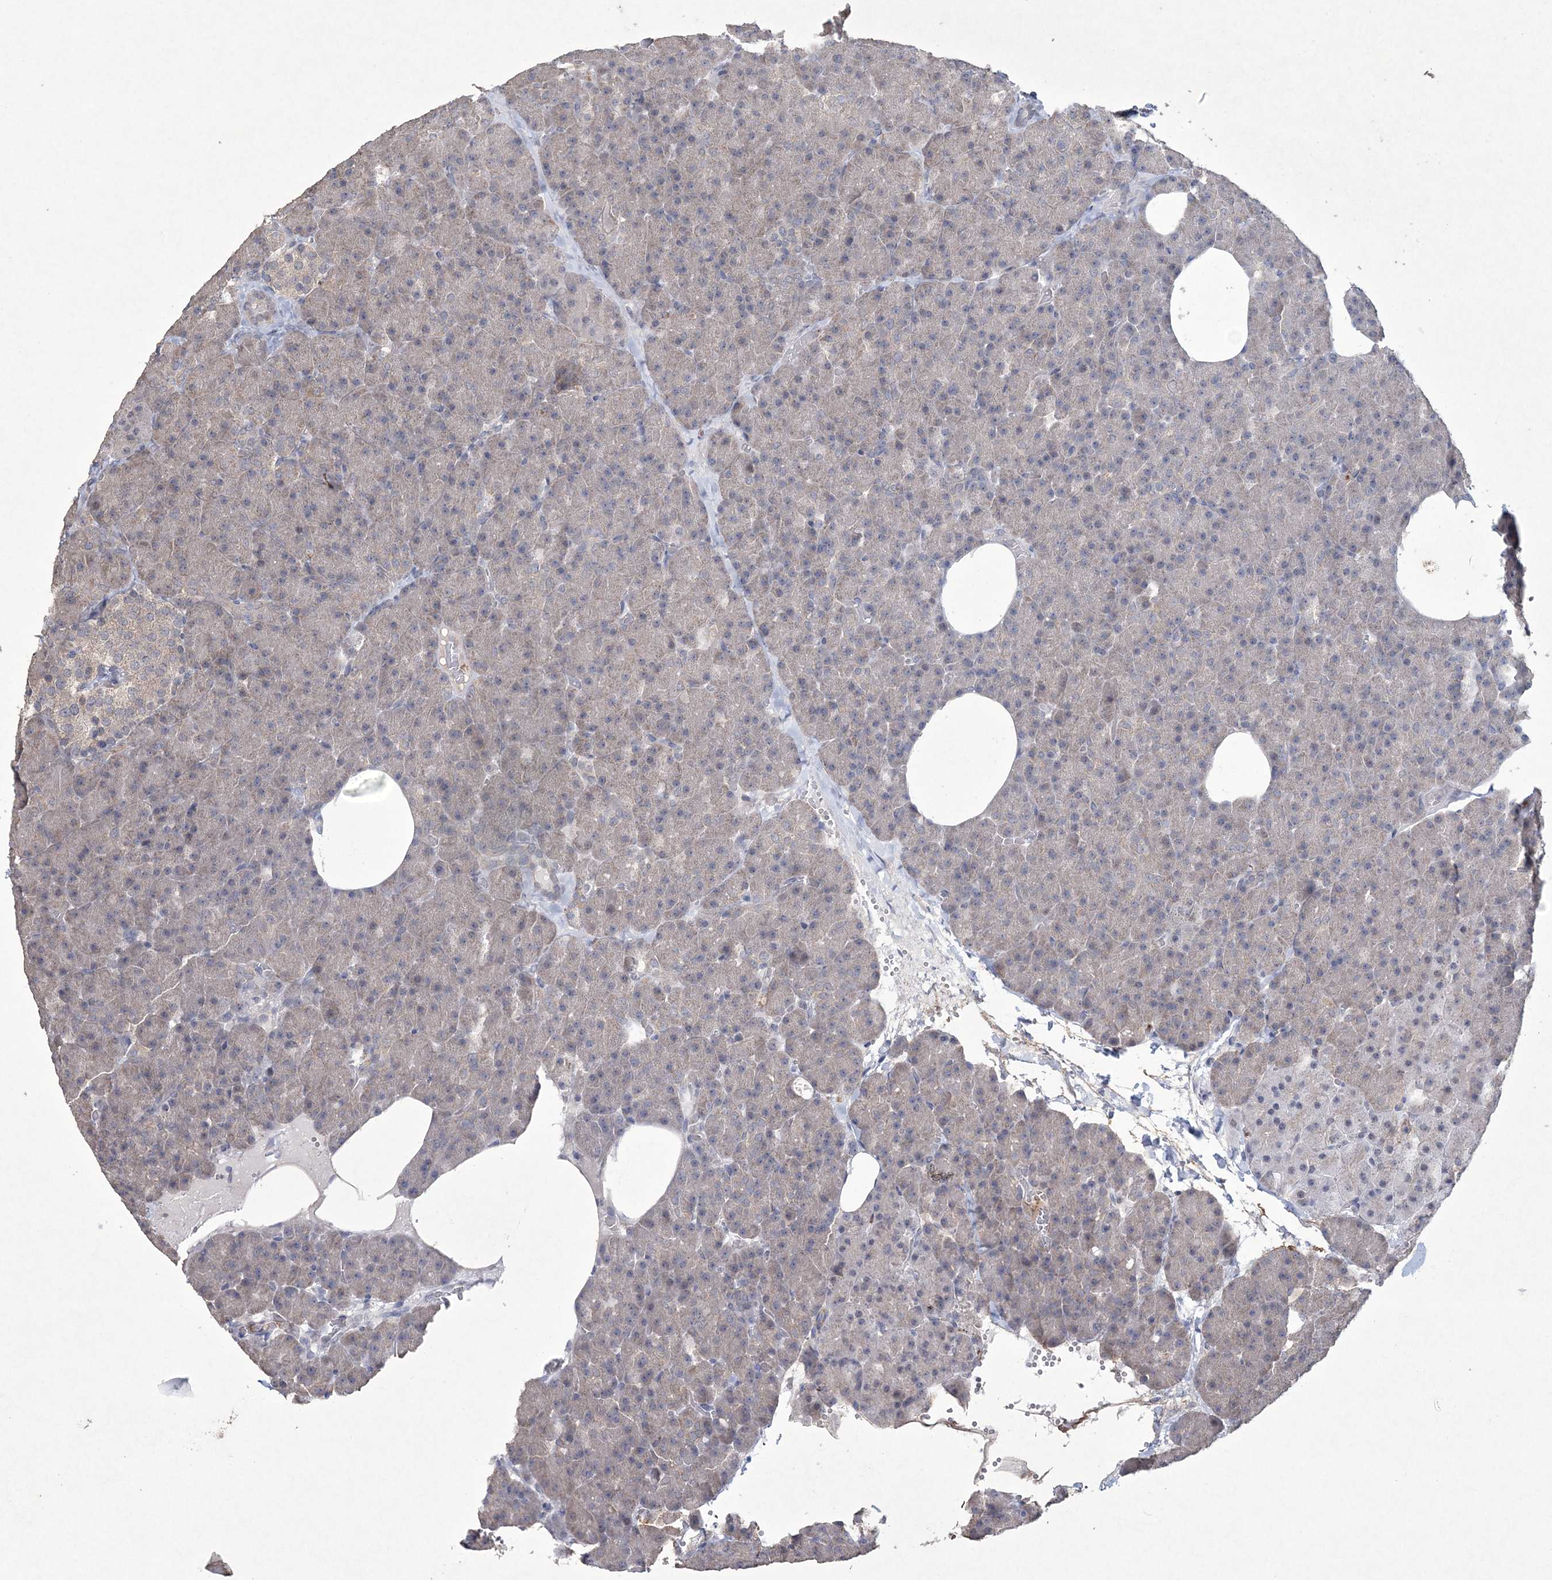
{"staining": {"intensity": "negative", "quantity": "none", "location": "none"}, "tissue": "pancreas", "cell_type": "Exocrine glandular cells", "image_type": "normal", "snomed": [{"axis": "morphology", "description": "Normal tissue, NOS"}, {"axis": "morphology", "description": "Carcinoid, malignant, NOS"}, {"axis": "topography", "description": "Pancreas"}], "caption": "Exocrine glandular cells show no significant protein positivity in unremarkable pancreas.", "gene": "DPCD", "patient": {"sex": "female", "age": 35}}